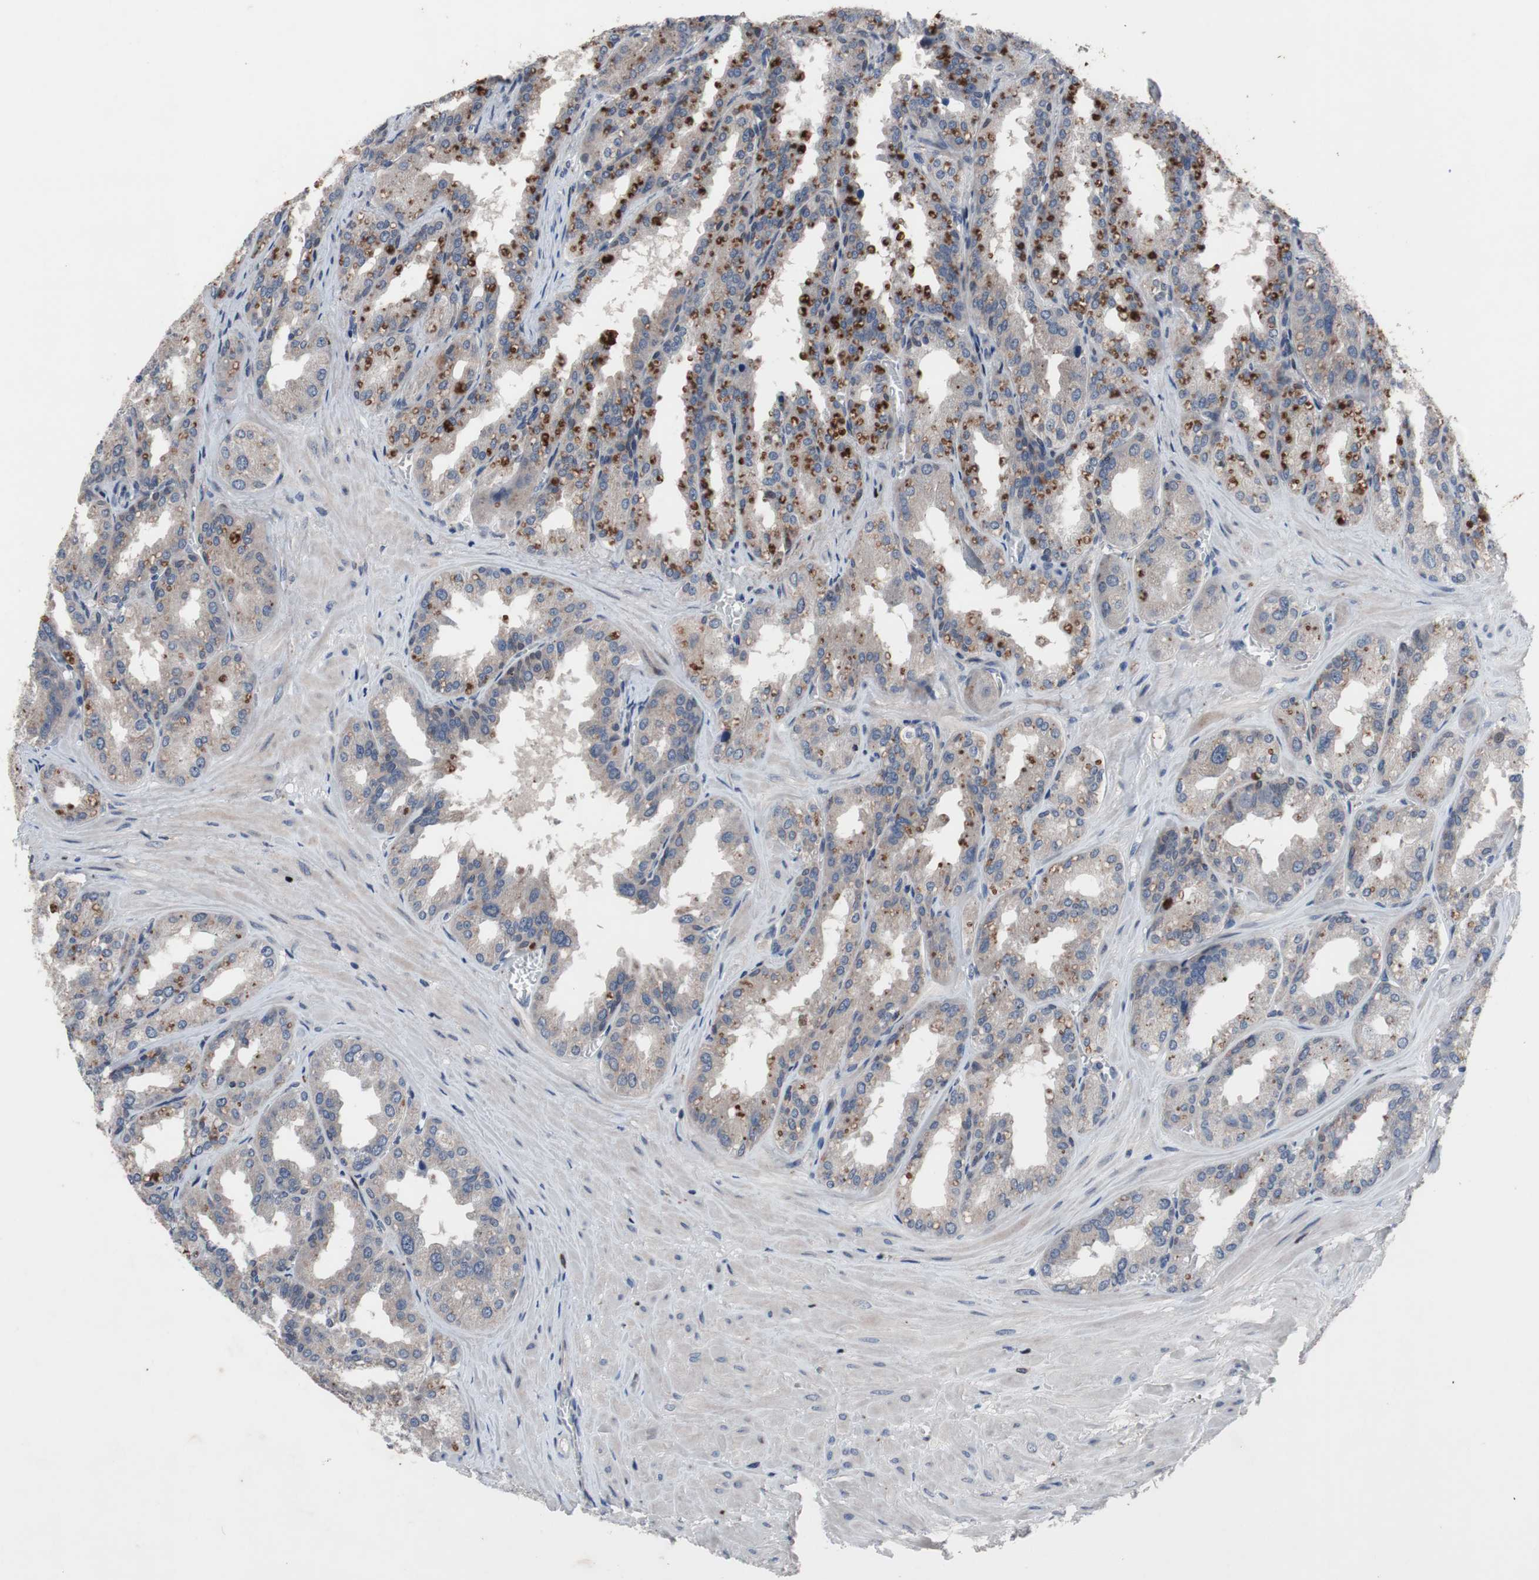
{"staining": {"intensity": "strong", "quantity": "<25%", "location": "cytoplasmic/membranous"}, "tissue": "seminal vesicle", "cell_type": "Glandular cells", "image_type": "normal", "snomed": [{"axis": "morphology", "description": "Normal tissue, NOS"}, {"axis": "topography", "description": "Prostate"}, {"axis": "topography", "description": "Seminal veicle"}], "caption": "This histopathology image demonstrates benign seminal vesicle stained with IHC to label a protein in brown. The cytoplasmic/membranous of glandular cells show strong positivity for the protein. Nuclei are counter-stained blue.", "gene": "MUTYH", "patient": {"sex": "male", "age": 51}}